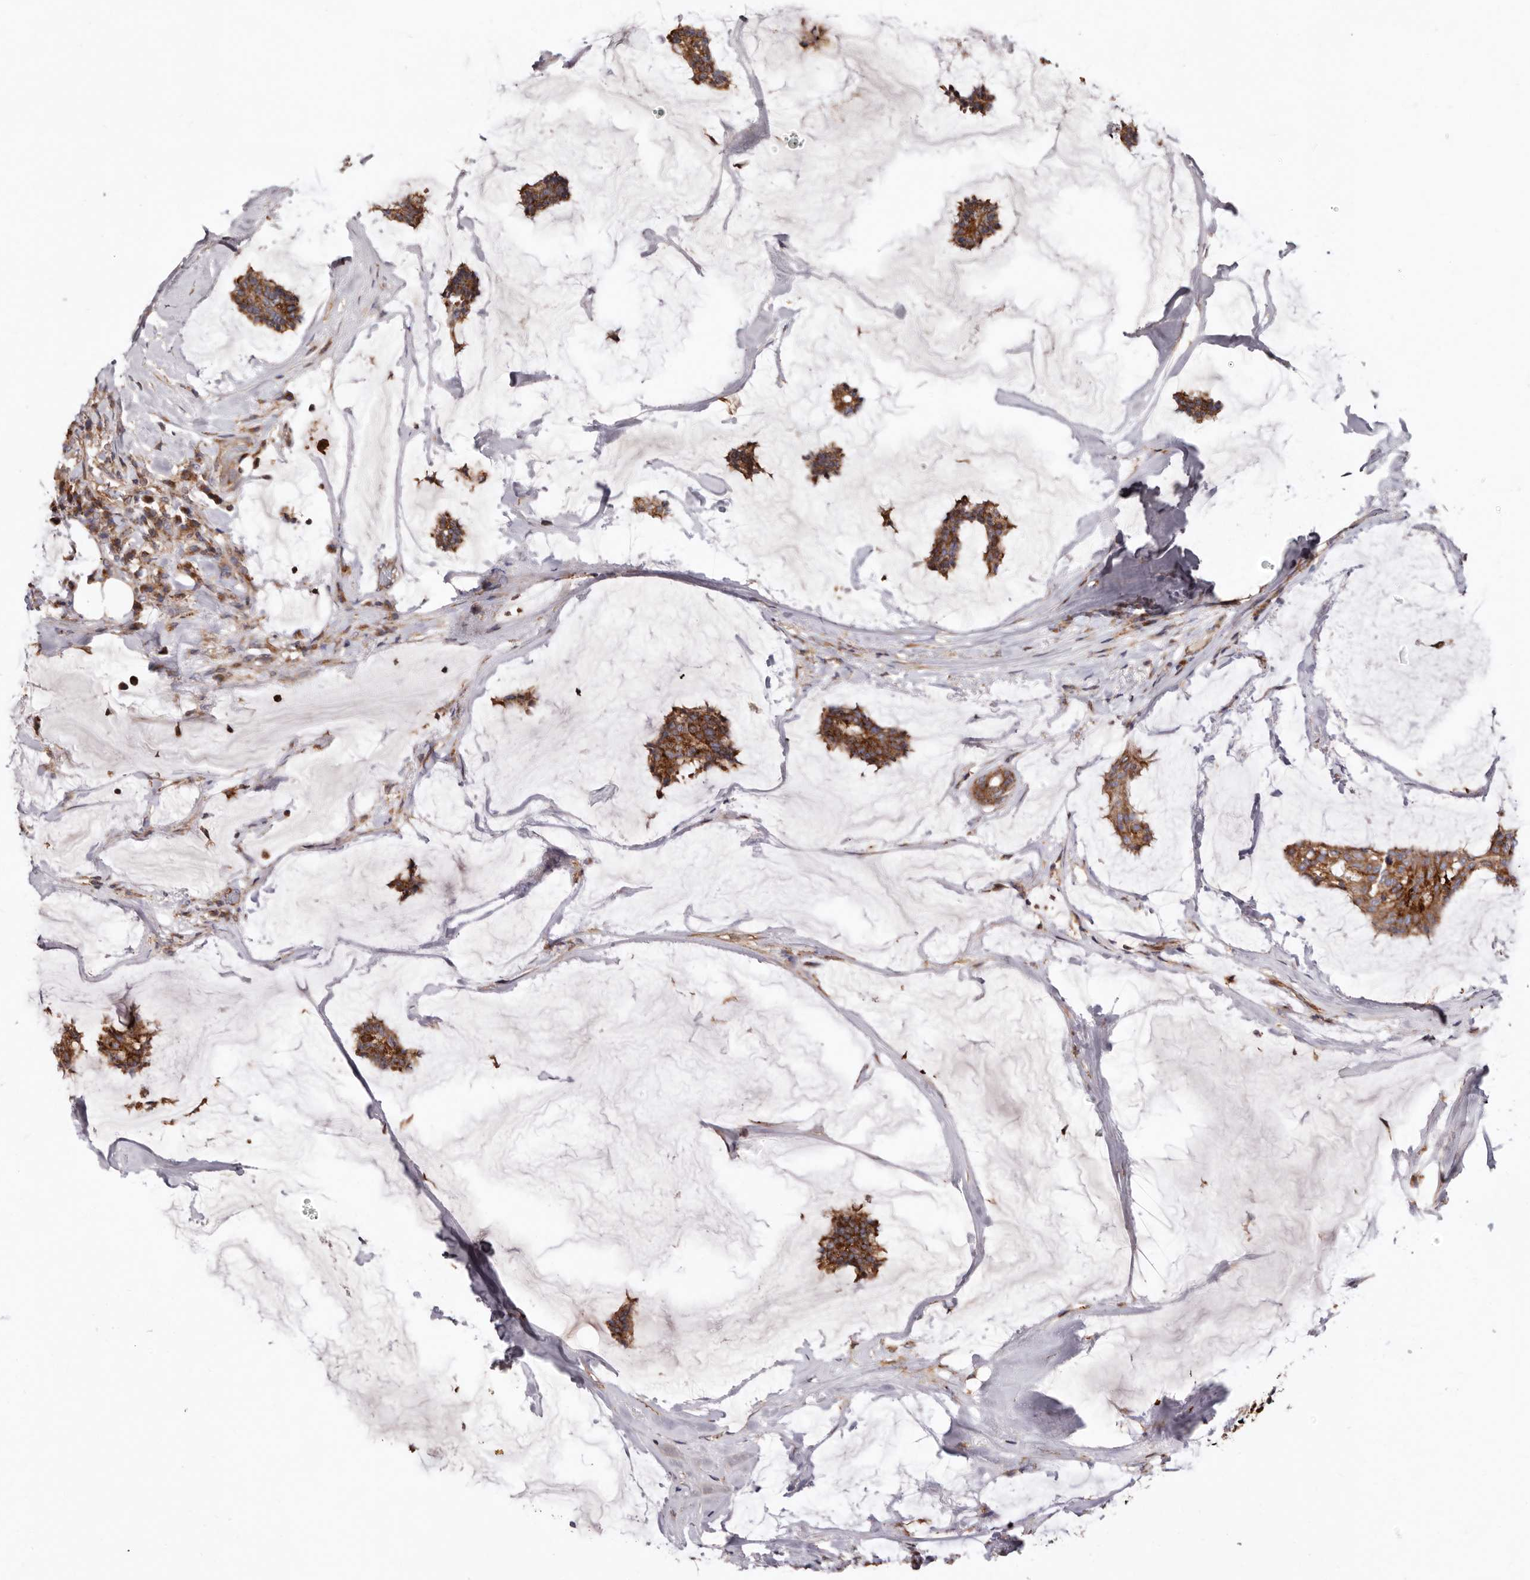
{"staining": {"intensity": "moderate", "quantity": ">75%", "location": "cytoplasmic/membranous"}, "tissue": "breast cancer", "cell_type": "Tumor cells", "image_type": "cancer", "snomed": [{"axis": "morphology", "description": "Duct carcinoma"}, {"axis": "topography", "description": "Breast"}], "caption": "A brown stain highlights moderate cytoplasmic/membranous expression of a protein in human breast cancer tumor cells.", "gene": "COQ8B", "patient": {"sex": "female", "age": 93}}